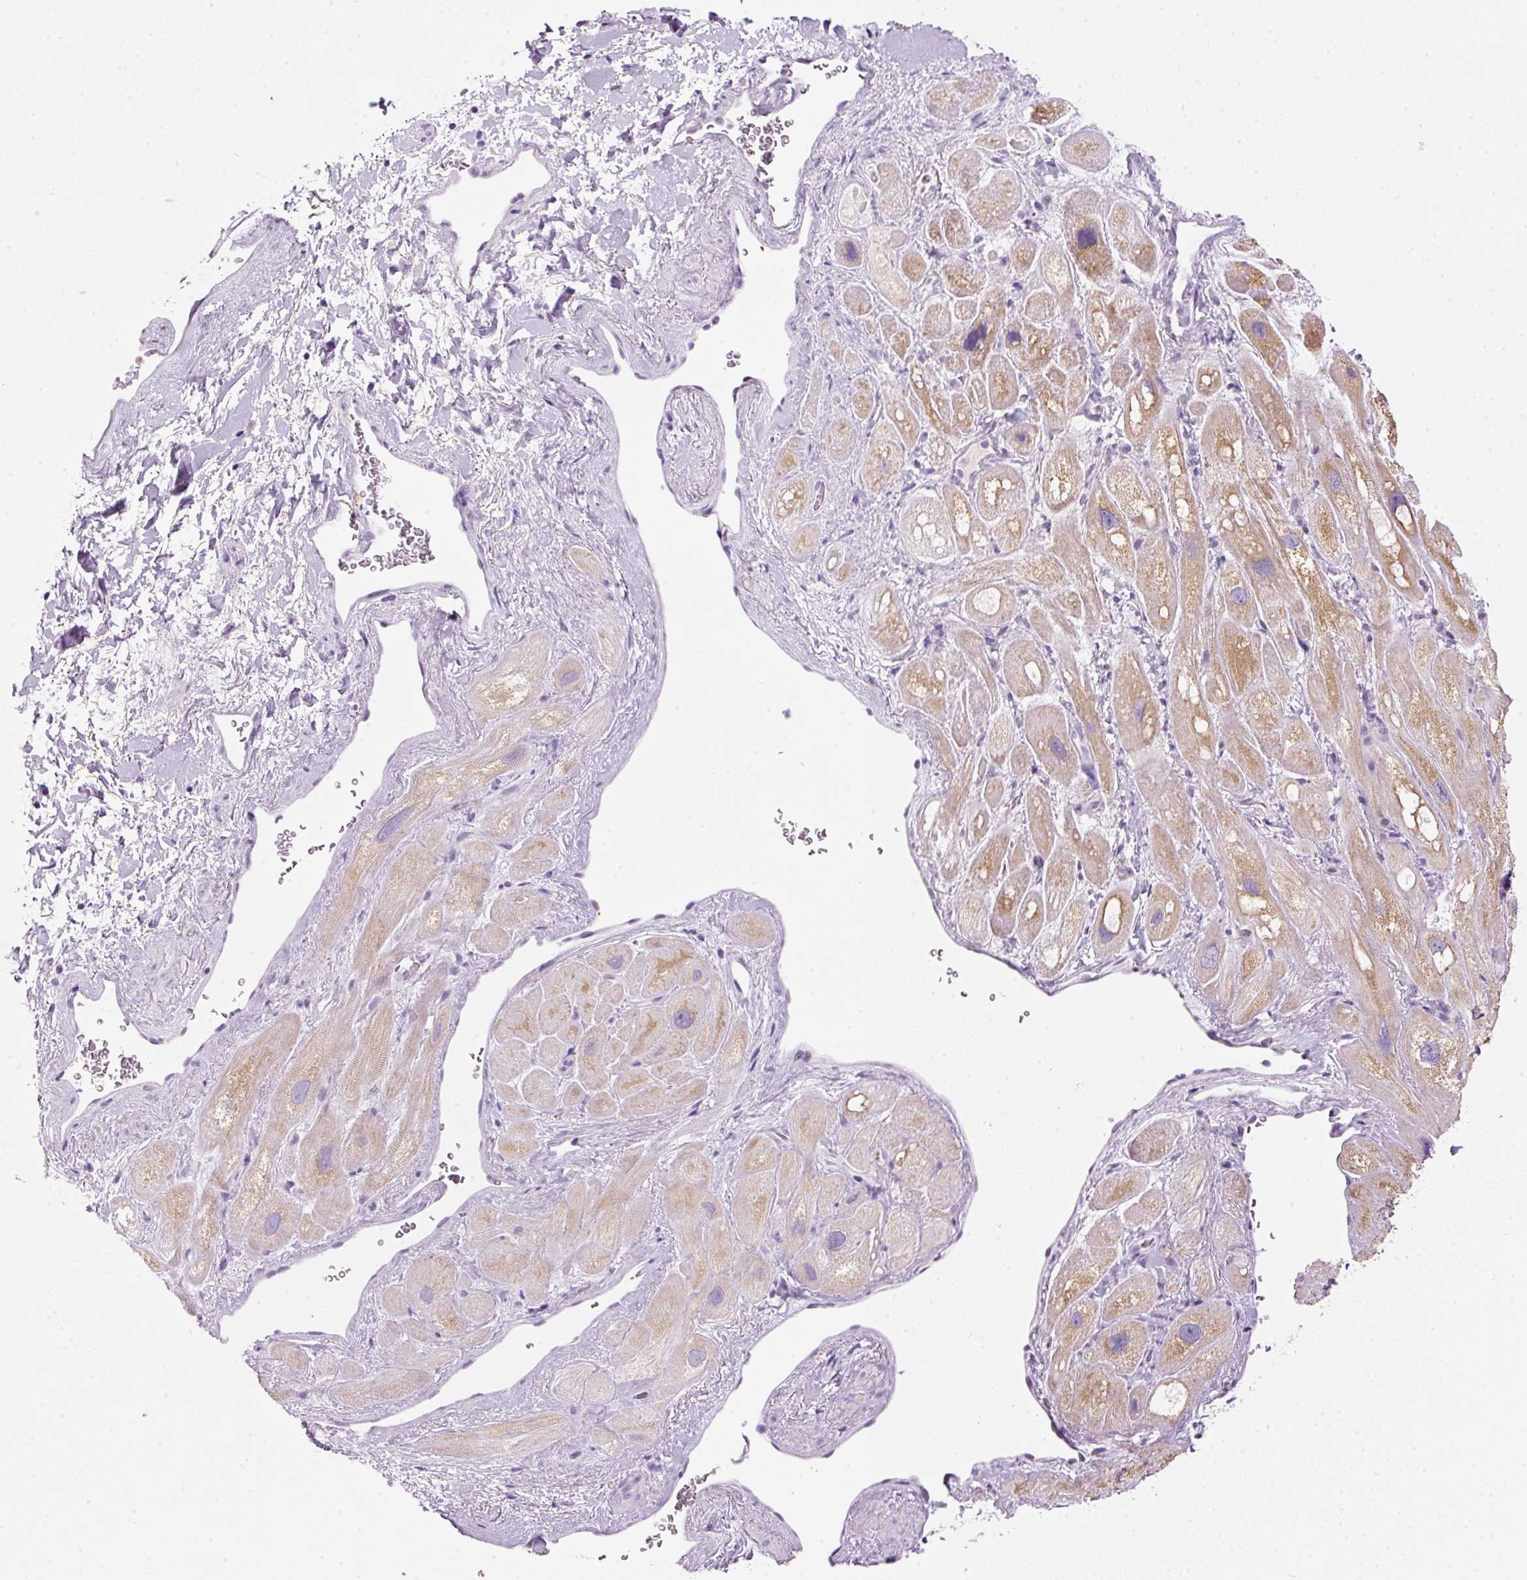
{"staining": {"intensity": "moderate", "quantity": "<25%", "location": "cytoplasmic/membranous"}, "tissue": "heart muscle", "cell_type": "Cardiomyocytes", "image_type": "normal", "snomed": [{"axis": "morphology", "description": "Normal tissue, NOS"}, {"axis": "topography", "description": "Heart"}], "caption": "Protein staining demonstrates moderate cytoplasmic/membranous positivity in about <25% of cardiomyocytes in benign heart muscle.", "gene": "SRC", "patient": {"sex": "male", "age": 49}}